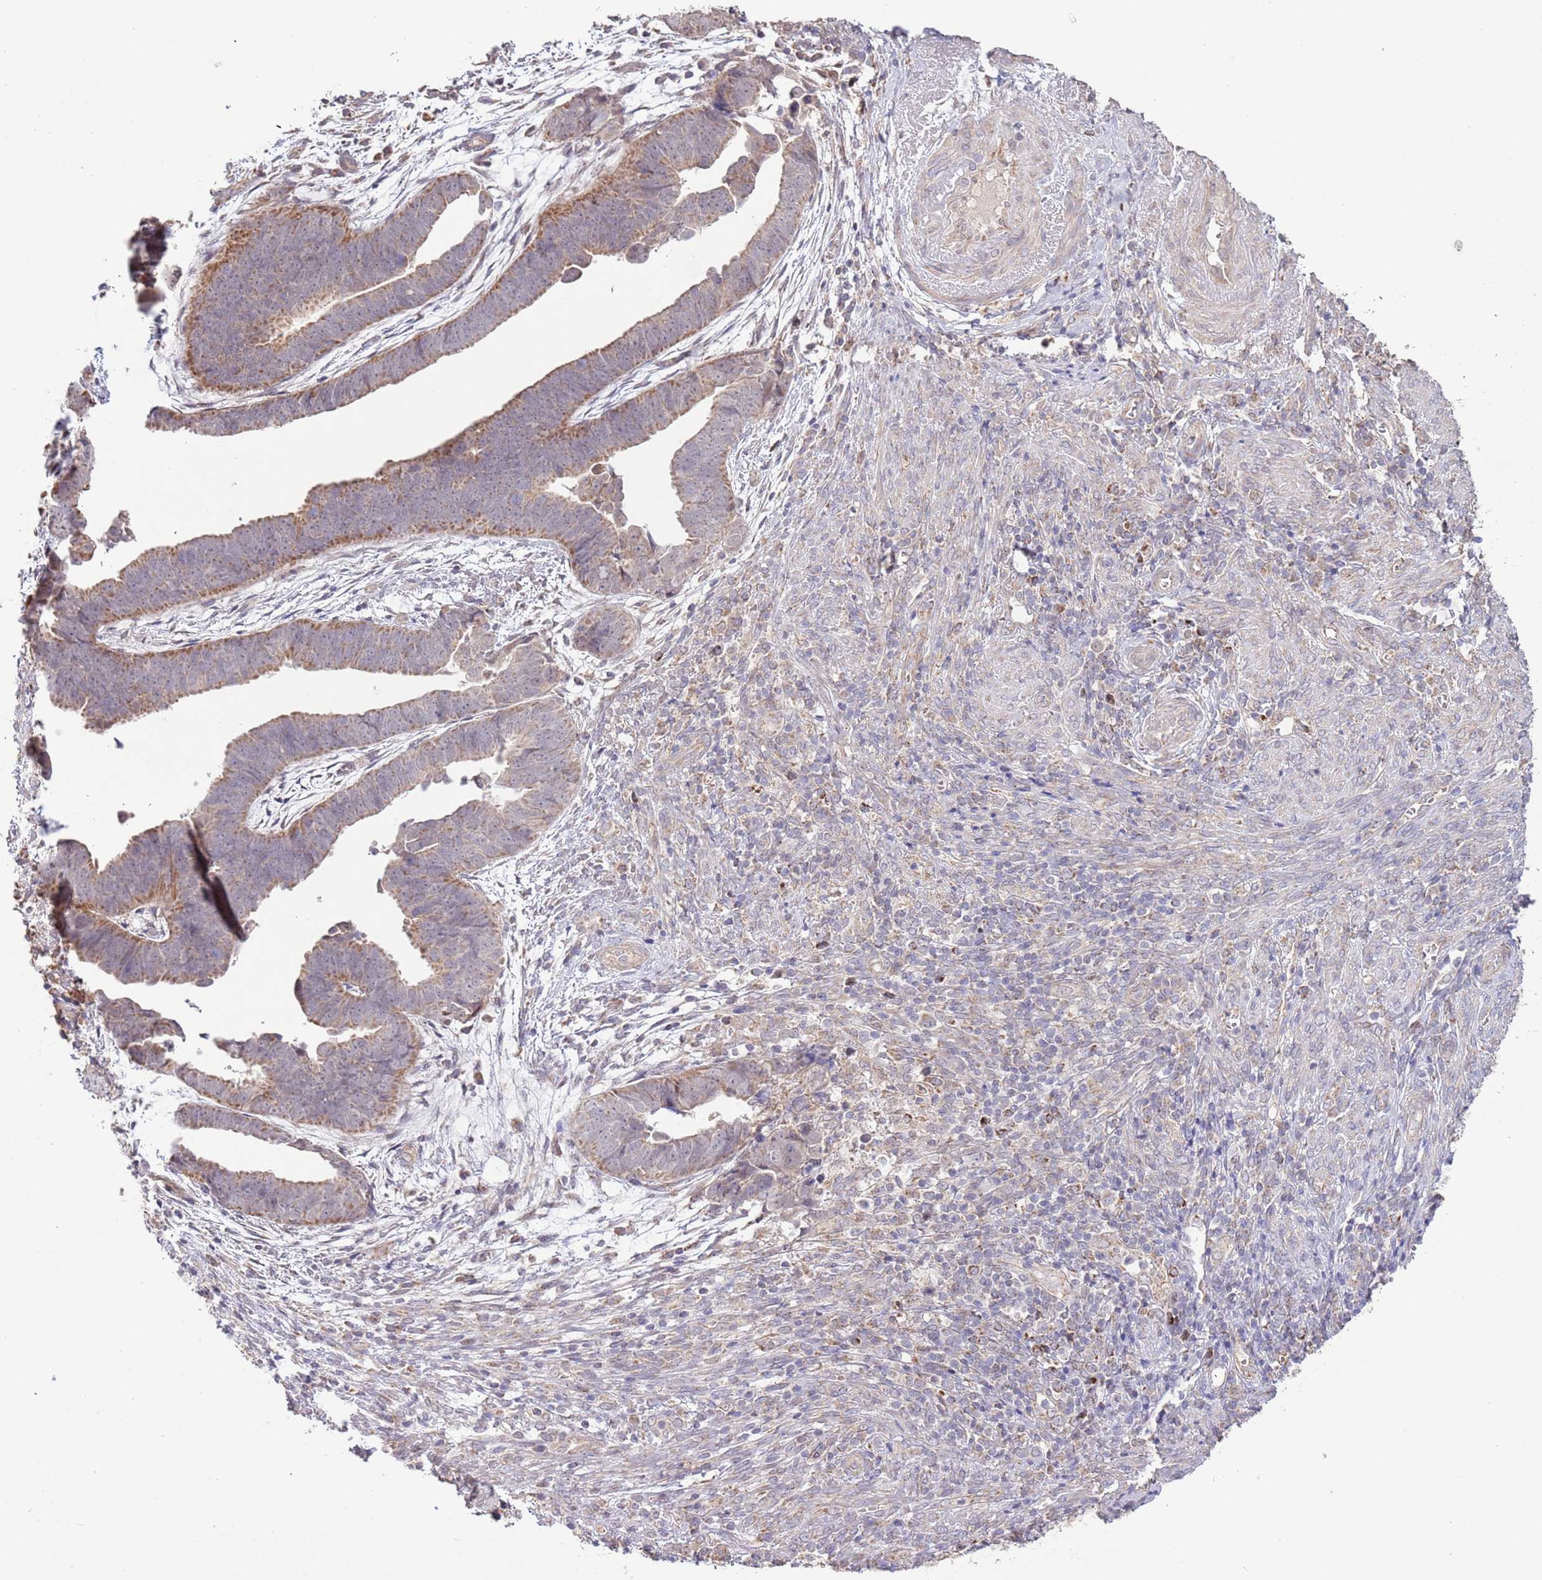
{"staining": {"intensity": "moderate", "quantity": ">75%", "location": "cytoplasmic/membranous"}, "tissue": "endometrial cancer", "cell_type": "Tumor cells", "image_type": "cancer", "snomed": [{"axis": "morphology", "description": "Adenocarcinoma, NOS"}, {"axis": "topography", "description": "Endometrium"}], "caption": "High-magnification brightfield microscopy of endometrial adenocarcinoma stained with DAB (brown) and counterstained with hematoxylin (blue). tumor cells exhibit moderate cytoplasmic/membranous positivity is present in about>75% of cells. Ihc stains the protein in brown and the nuclei are stained blue.", "gene": "IVD", "patient": {"sex": "female", "age": 75}}